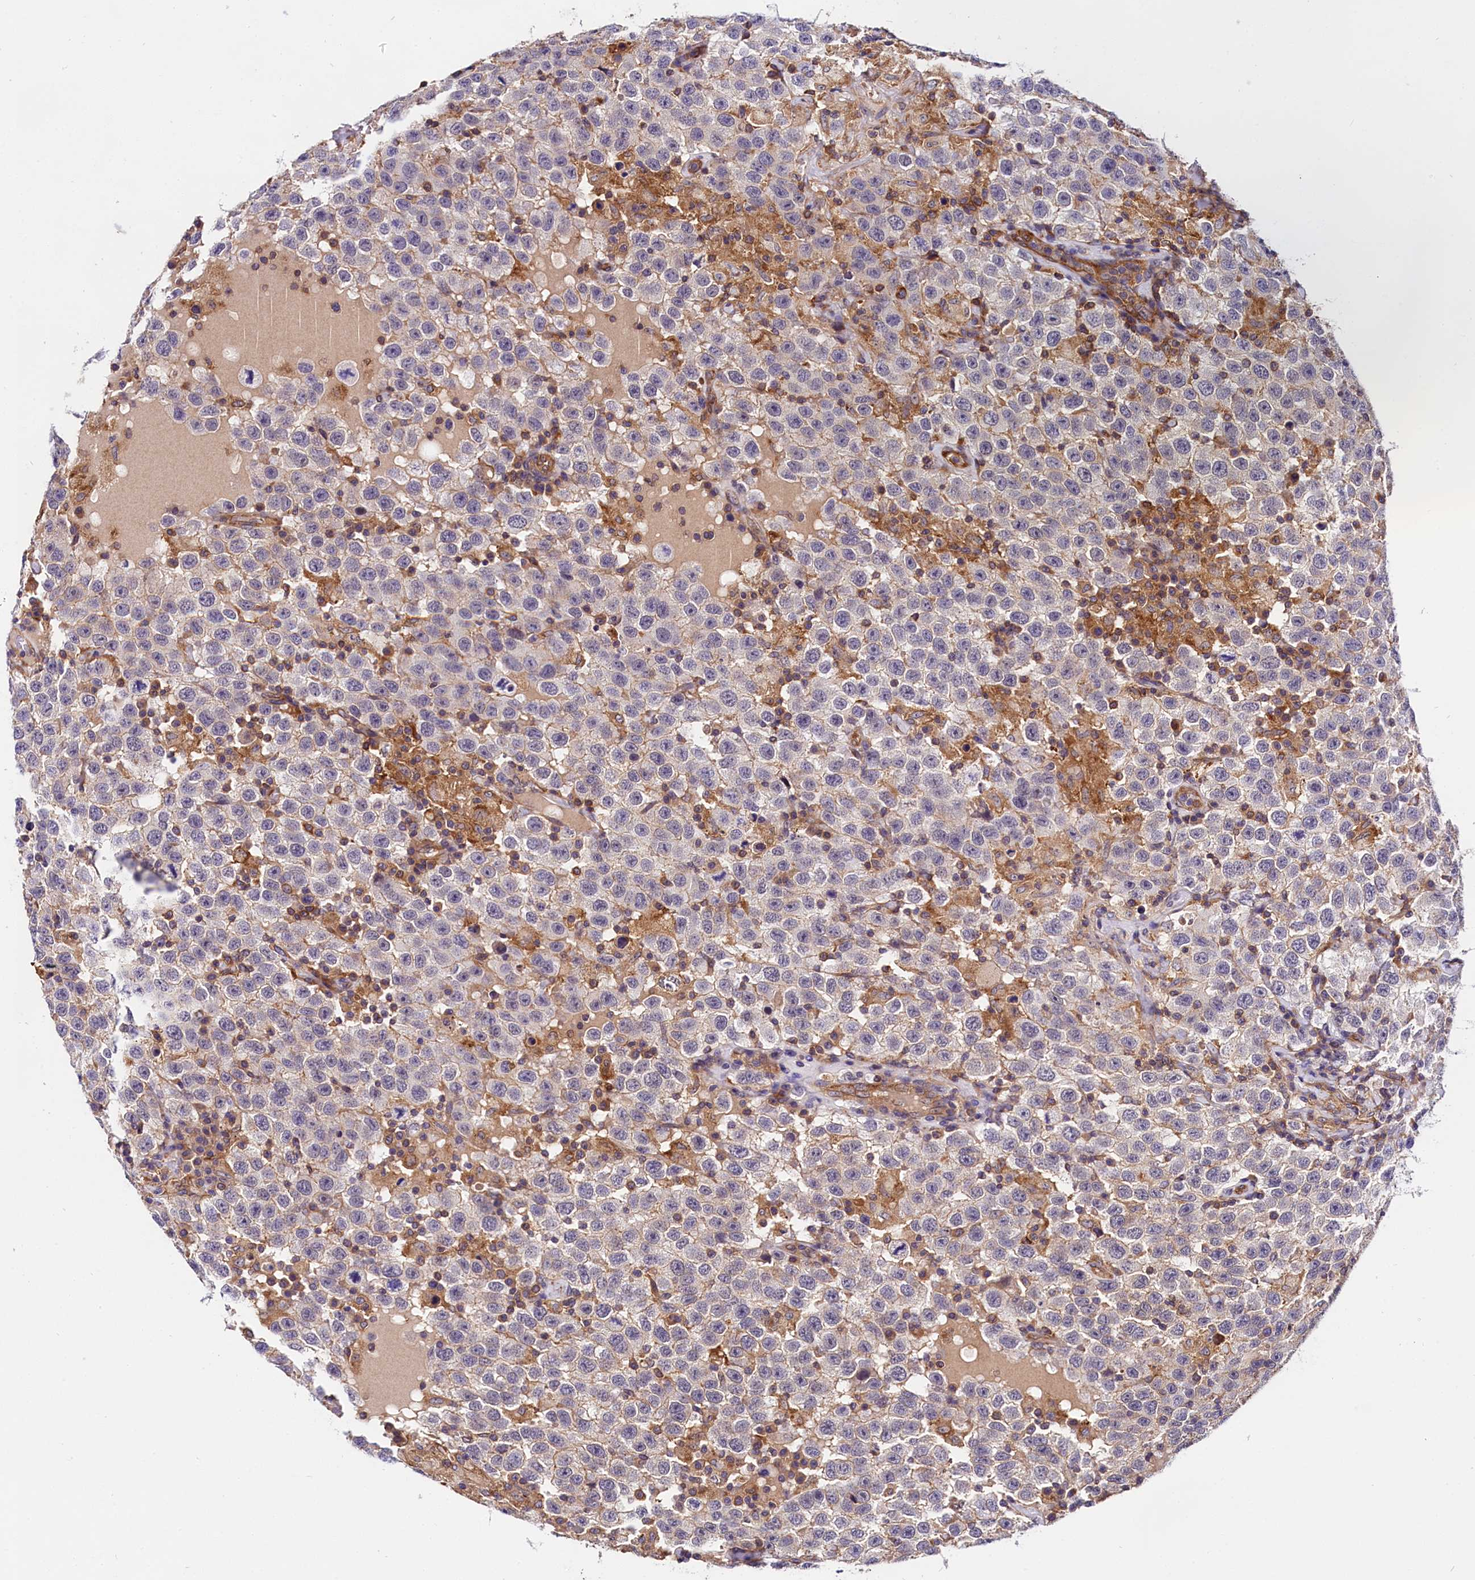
{"staining": {"intensity": "negative", "quantity": "none", "location": "none"}, "tissue": "testis cancer", "cell_type": "Tumor cells", "image_type": "cancer", "snomed": [{"axis": "morphology", "description": "Seminoma, NOS"}, {"axis": "topography", "description": "Testis"}], "caption": "Micrograph shows no significant protein expression in tumor cells of testis cancer.", "gene": "OAS3", "patient": {"sex": "male", "age": 41}}